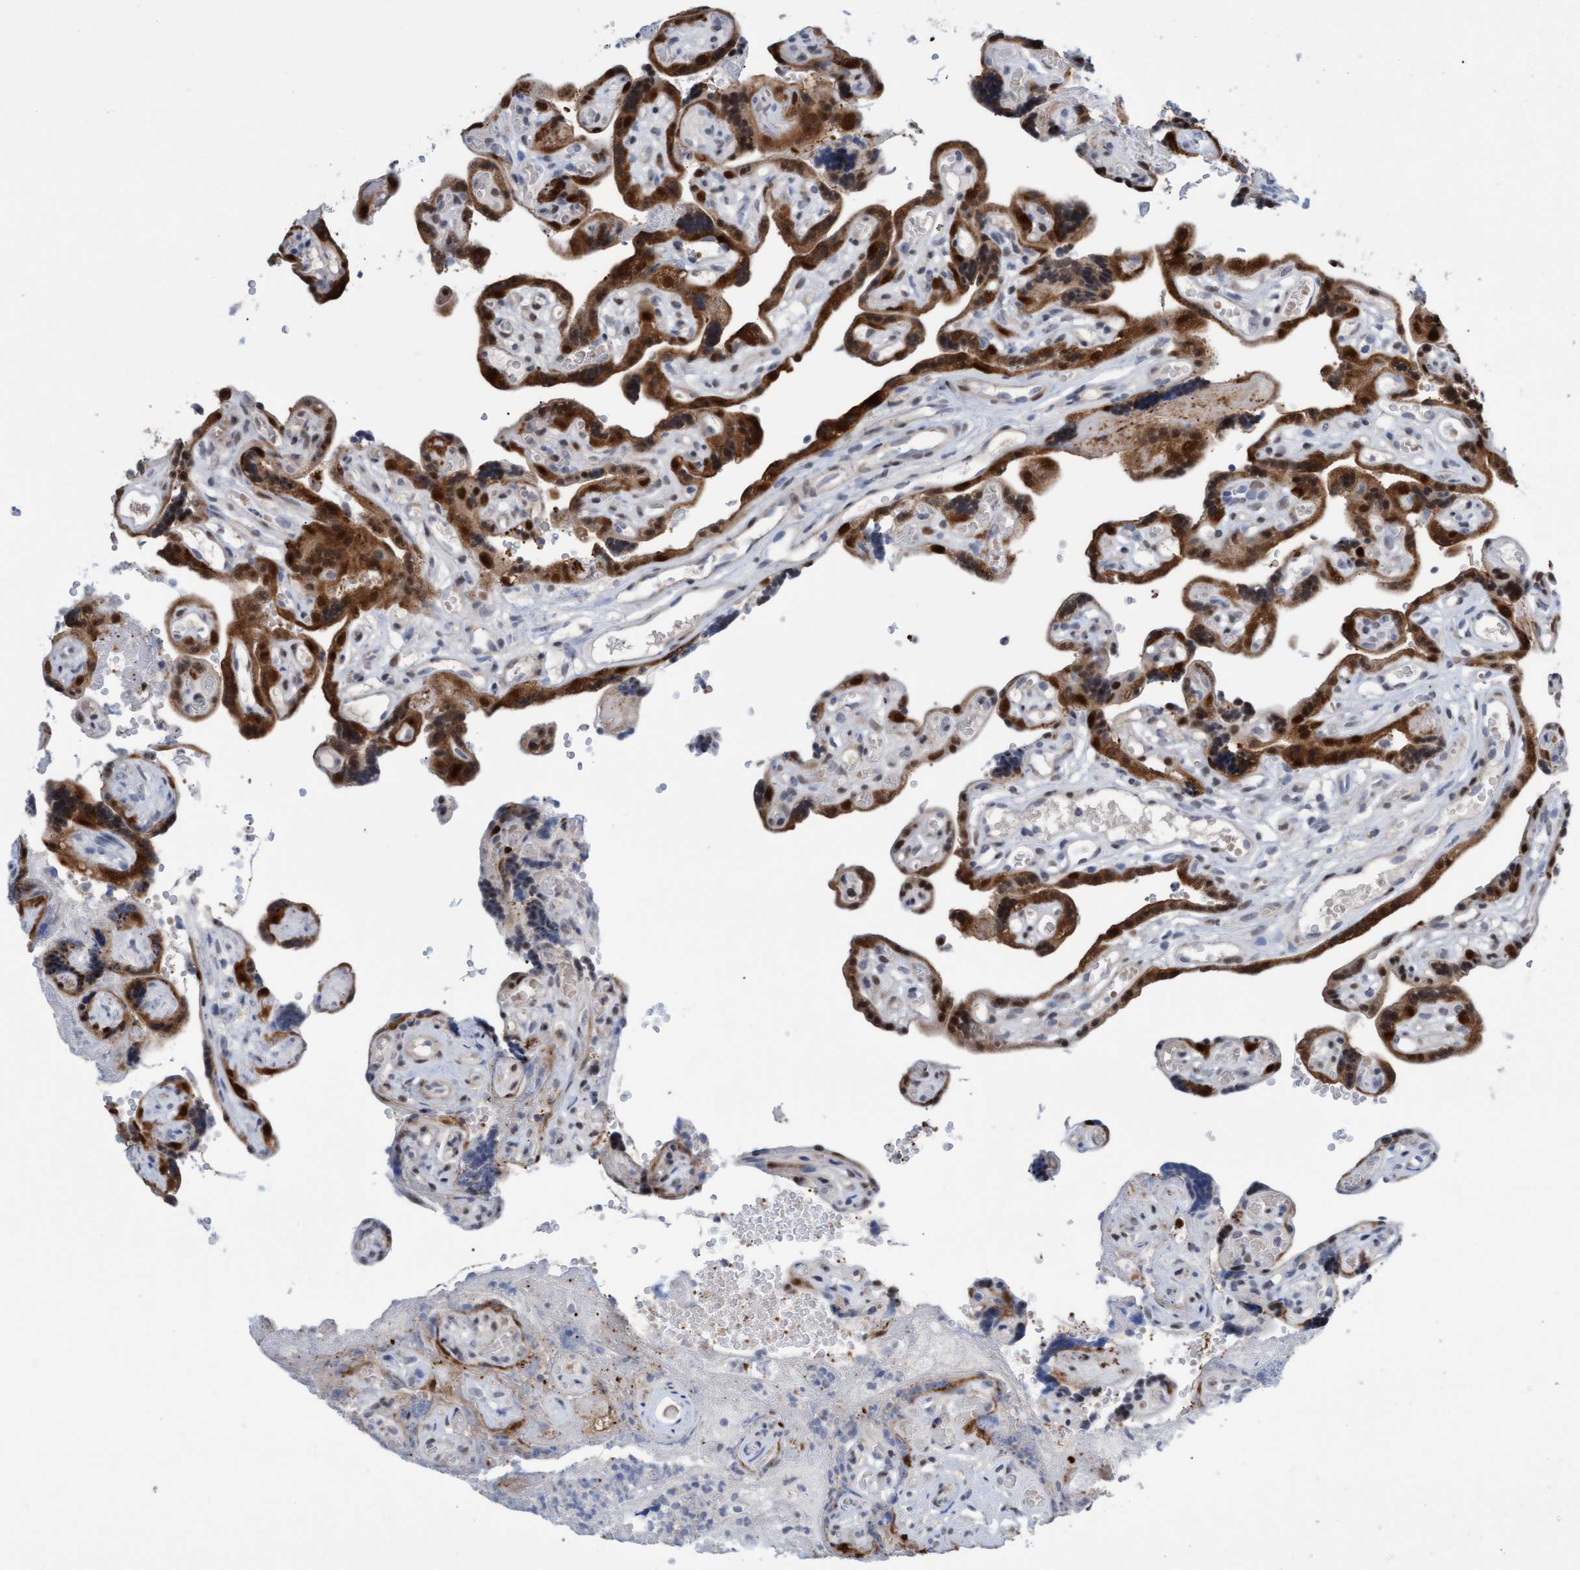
{"staining": {"intensity": "strong", "quantity": ">75%", "location": "cytoplasmic/membranous,nuclear"}, "tissue": "placenta", "cell_type": "Trophoblastic cells", "image_type": "normal", "snomed": [{"axis": "morphology", "description": "Normal tissue, NOS"}, {"axis": "topography", "description": "Placenta"}], "caption": "Placenta stained with immunohistochemistry (IHC) demonstrates strong cytoplasmic/membranous,nuclear expression in approximately >75% of trophoblastic cells.", "gene": "PINX1", "patient": {"sex": "female", "age": 30}}